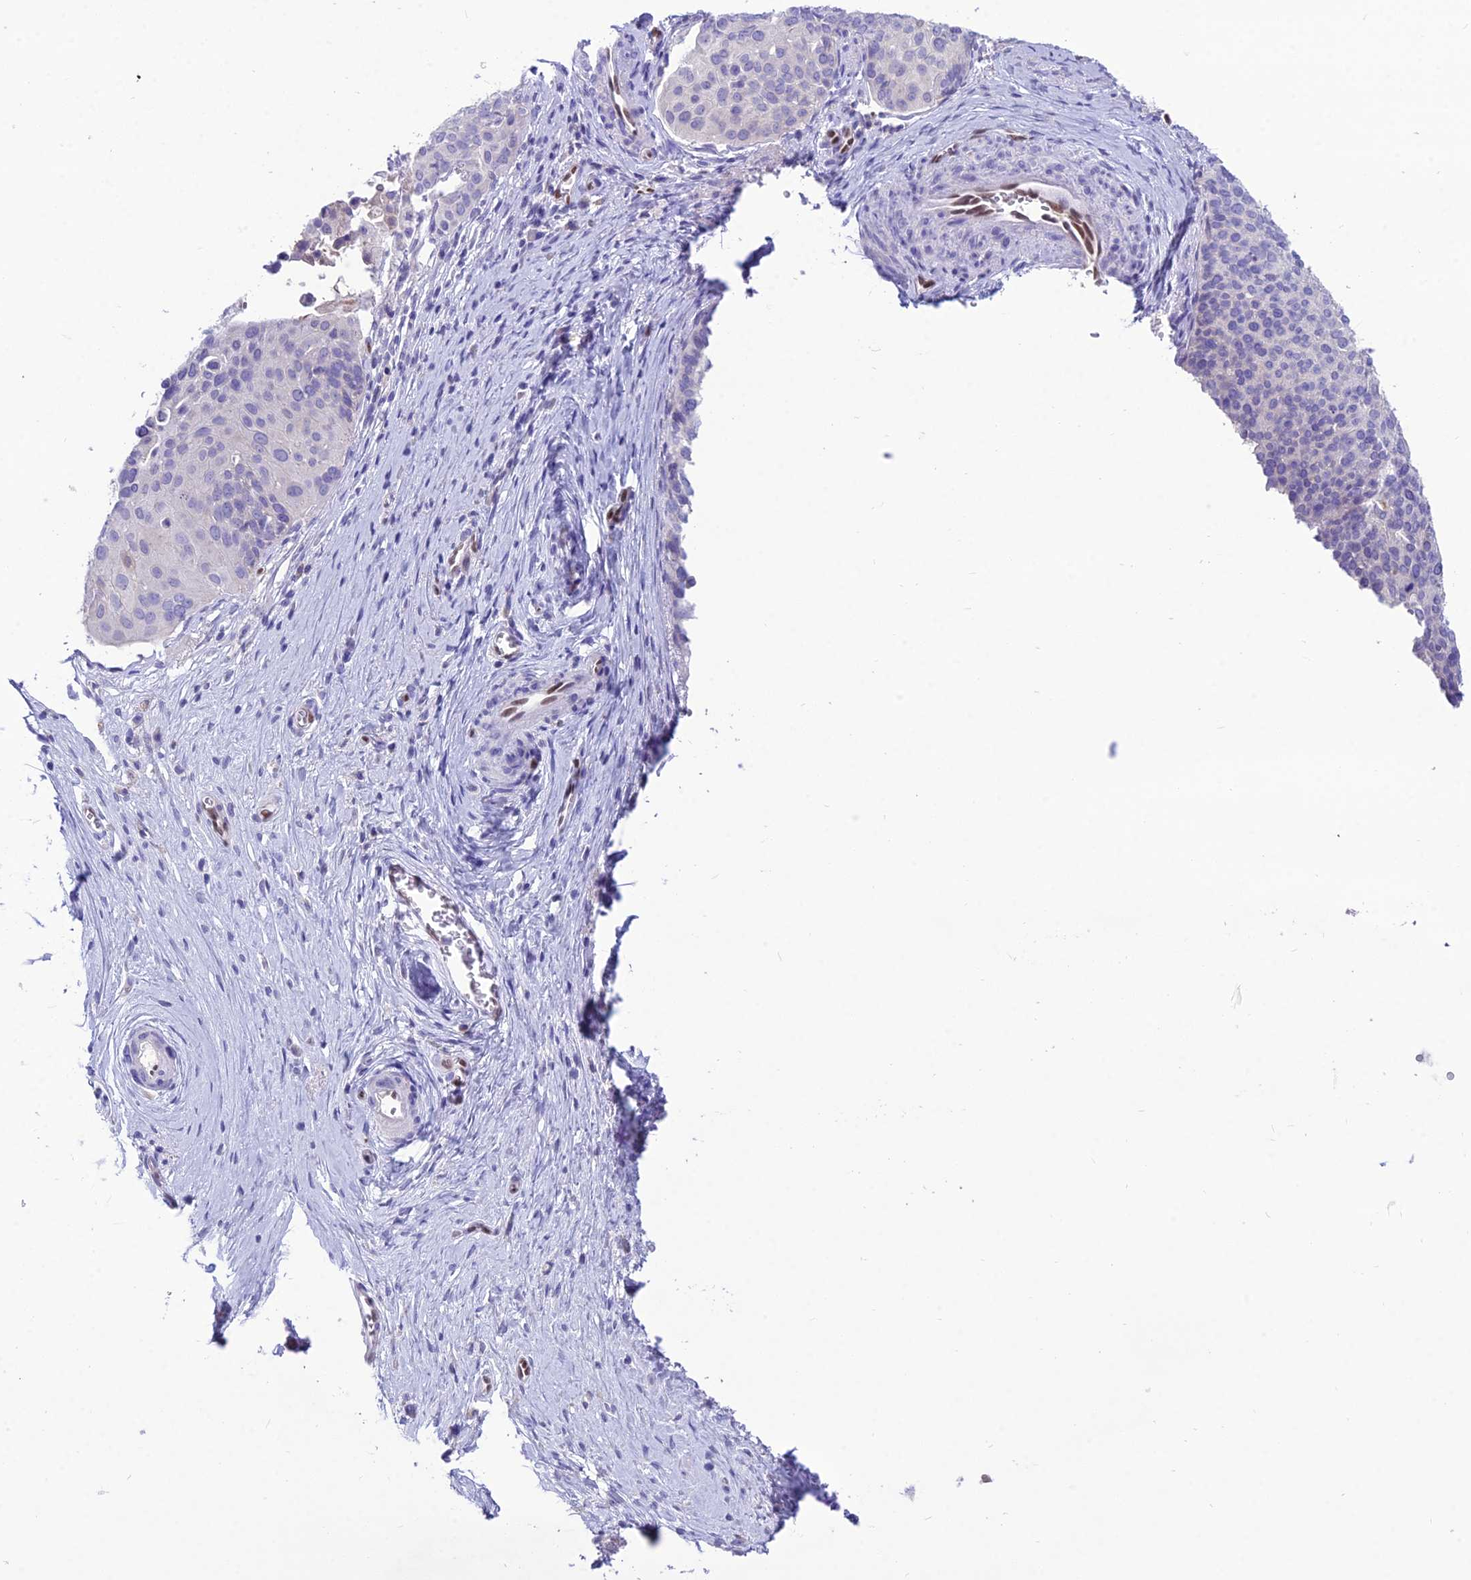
{"staining": {"intensity": "negative", "quantity": "none", "location": "none"}, "tissue": "cervical cancer", "cell_type": "Tumor cells", "image_type": "cancer", "snomed": [{"axis": "morphology", "description": "Squamous cell carcinoma, NOS"}, {"axis": "topography", "description": "Cervix"}], "caption": "Protein analysis of squamous cell carcinoma (cervical) displays no significant positivity in tumor cells.", "gene": "NOVA2", "patient": {"sex": "female", "age": 44}}